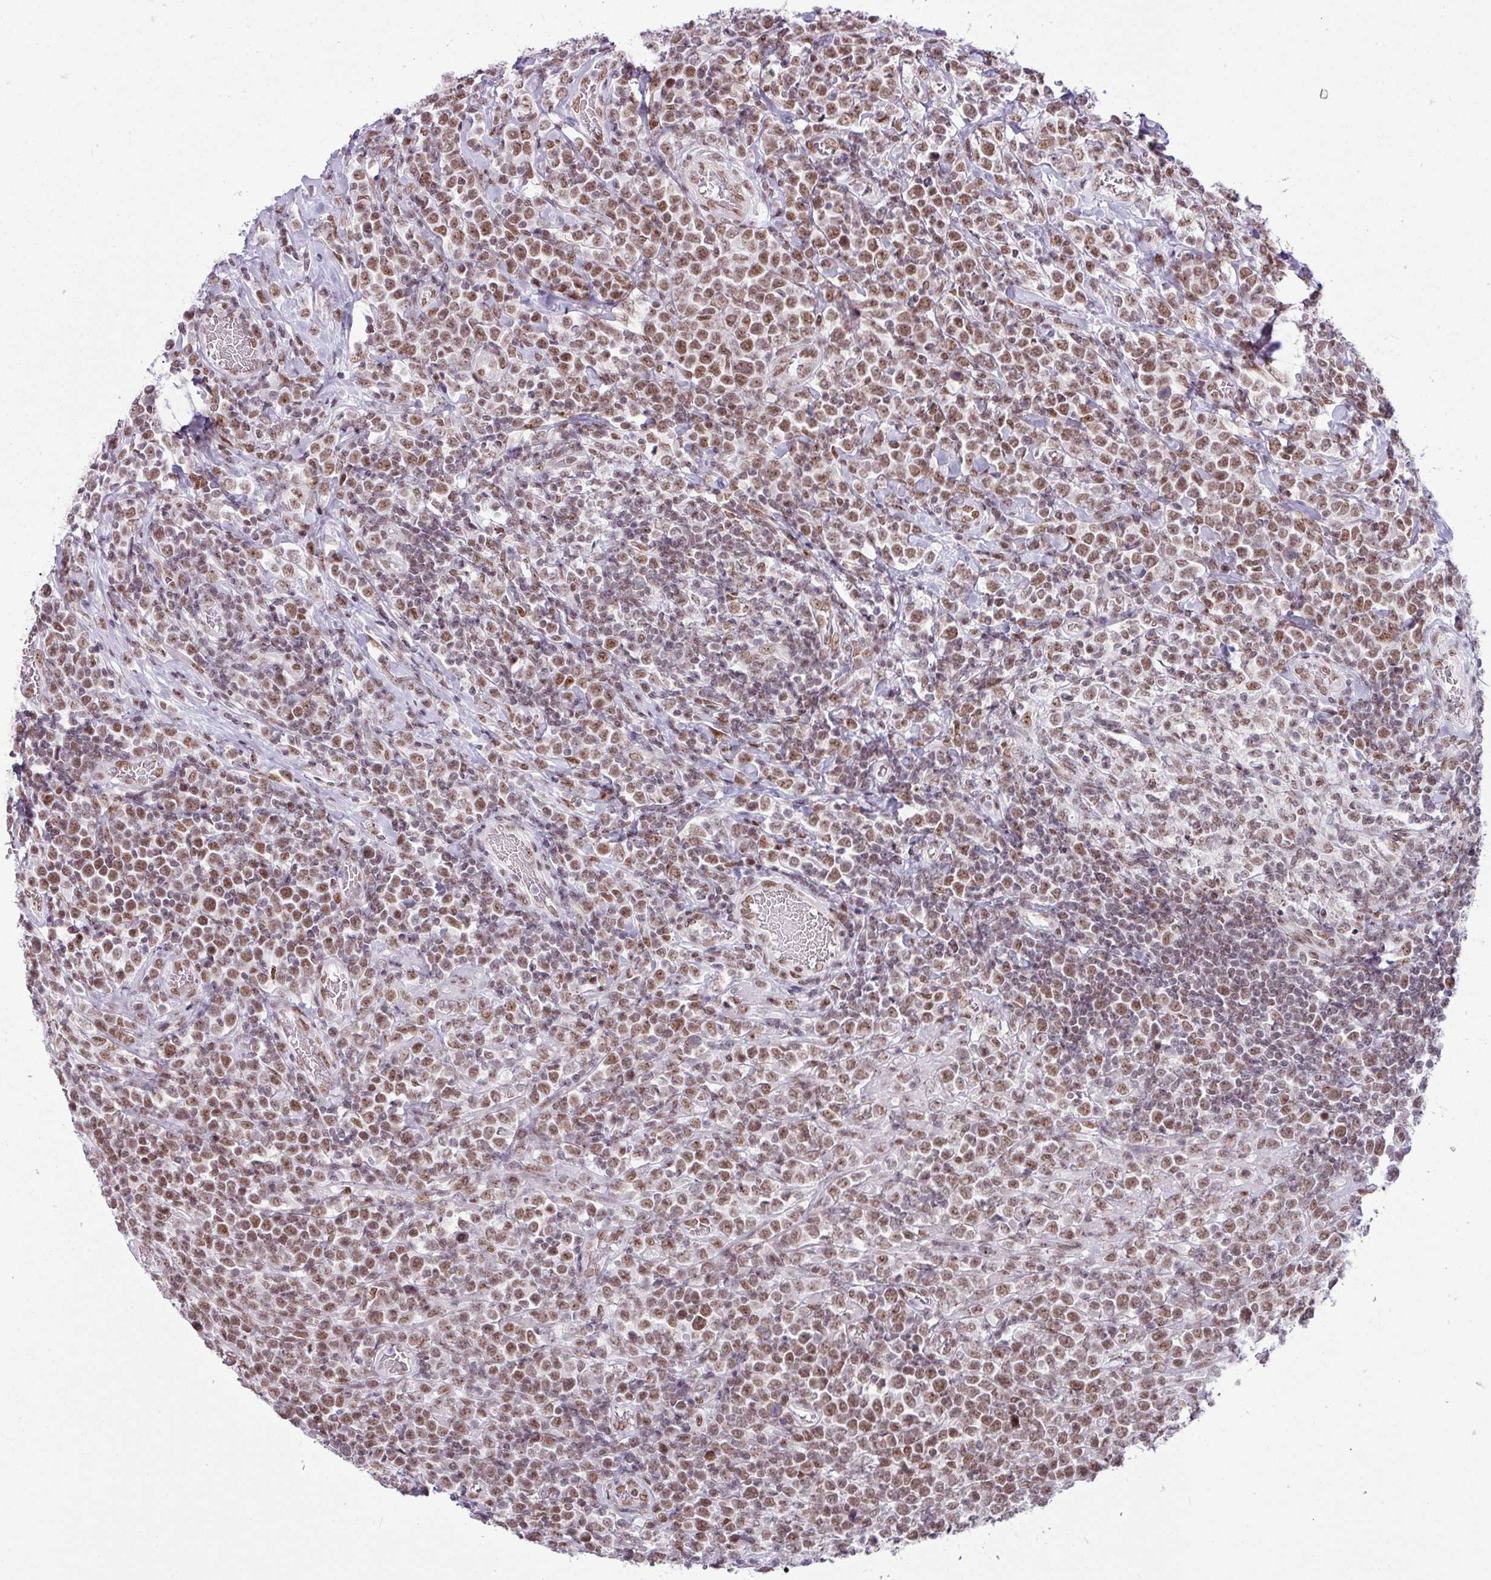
{"staining": {"intensity": "moderate", "quantity": ">75%", "location": "nuclear"}, "tissue": "lymphoma", "cell_type": "Tumor cells", "image_type": "cancer", "snomed": [{"axis": "morphology", "description": "Malignant lymphoma, non-Hodgkin's type, High grade"}, {"axis": "topography", "description": "Soft tissue"}], "caption": "Malignant lymphoma, non-Hodgkin's type (high-grade) stained for a protein (brown) displays moderate nuclear positive staining in about >75% of tumor cells.", "gene": "ARL6IP4", "patient": {"sex": "female", "age": 56}}